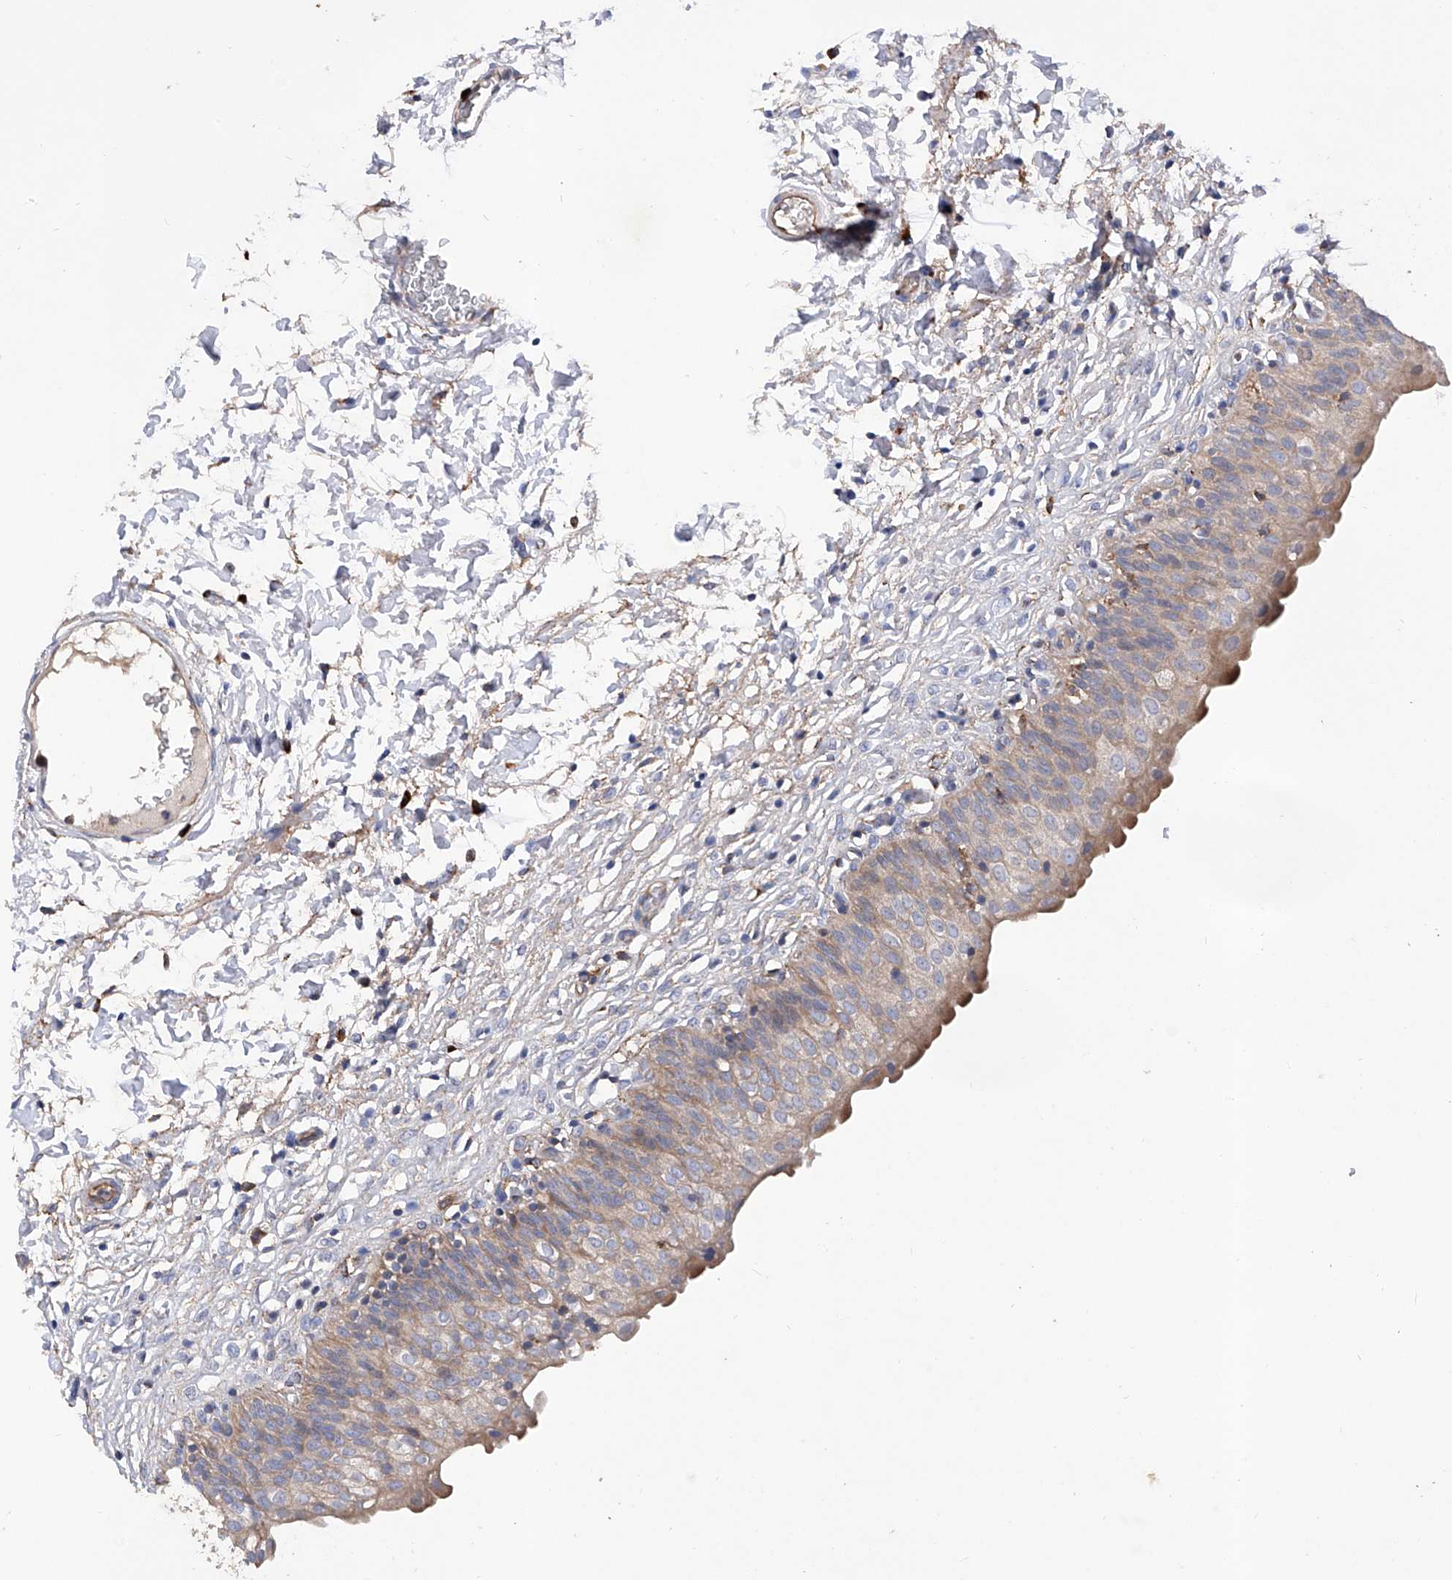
{"staining": {"intensity": "moderate", "quantity": ">75%", "location": "cytoplasmic/membranous"}, "tissue": "urinary bladder", "cell_type": "Urothelial cells", "image_type": "normal", "snomed": [{"axis": "morphology", "description": "Normal tissue, NOS"}, {"axis": "topography", "description": "Urinary bladder"}], "caption": "Protein staining displays moderate cytoplasmic/membranous positivity in approximately >75% of urothelial cells in normal urinary bladder.", "gene": "INPP5B", "patient": {"sex": "male", "age": 55}}